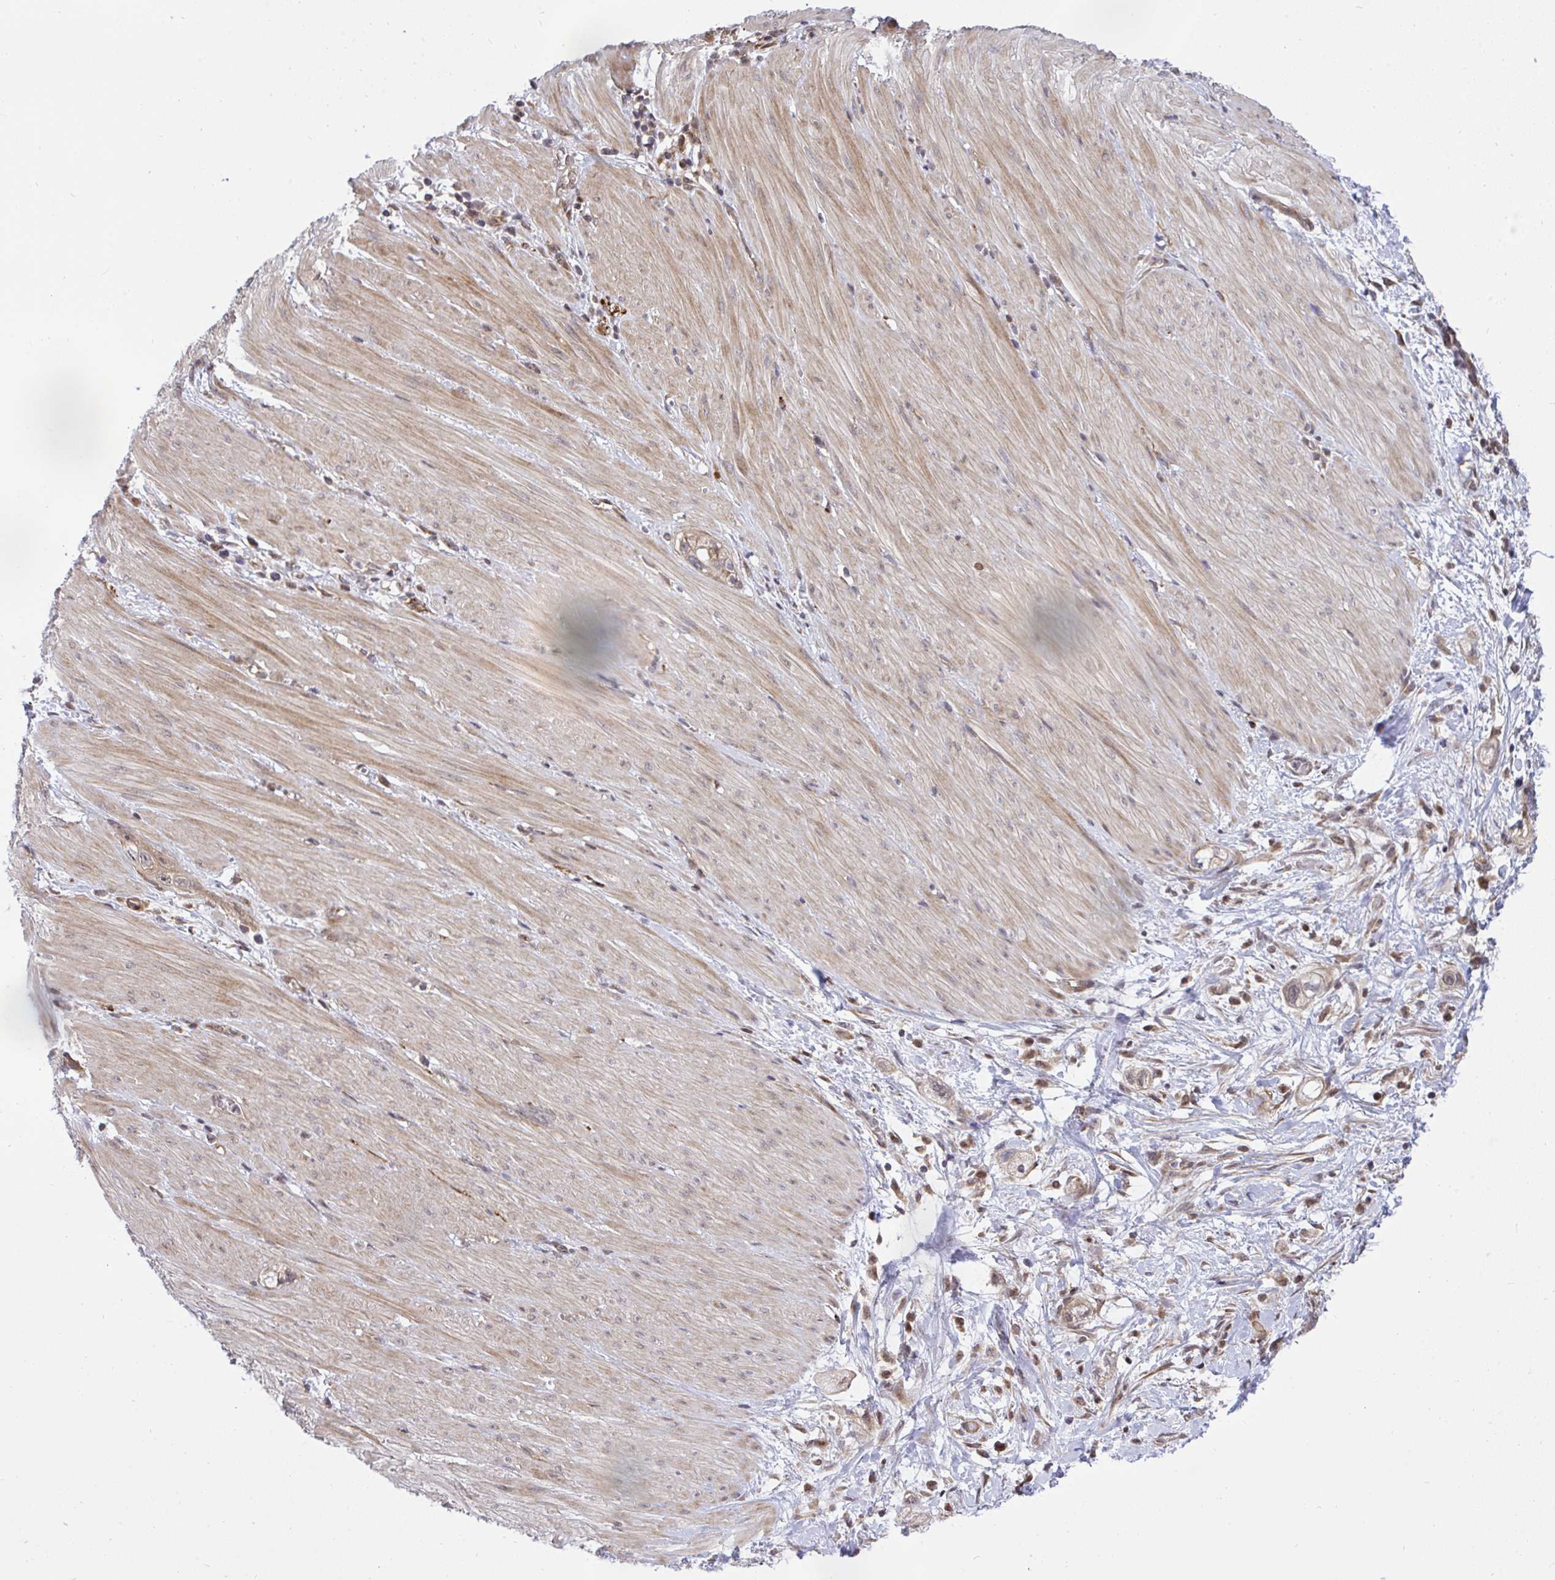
{"staining": {"intensity": "weak", "quantity": ">75%", "location": "cytoplasmic/membranous"}, "tissue": "stomach cancer", "cell_type": "Tumor cells", "image_type": "cancer", "snomed": [{"axis": "morphology", "description": "Adenocarcinoma, NOS"}, {"axis": "topography", "description": "Stomach"}, {"axis": "topography", "description": "Stomach, lower"}], "caption": "This photomicrograph exhibits IHC staining of stomach cancer, with low weak cytoplasmic/membranous positivity in about >75% of tumor cells.", "gene": "ERI1", "patient": {"sex": "female", "age": 48}}